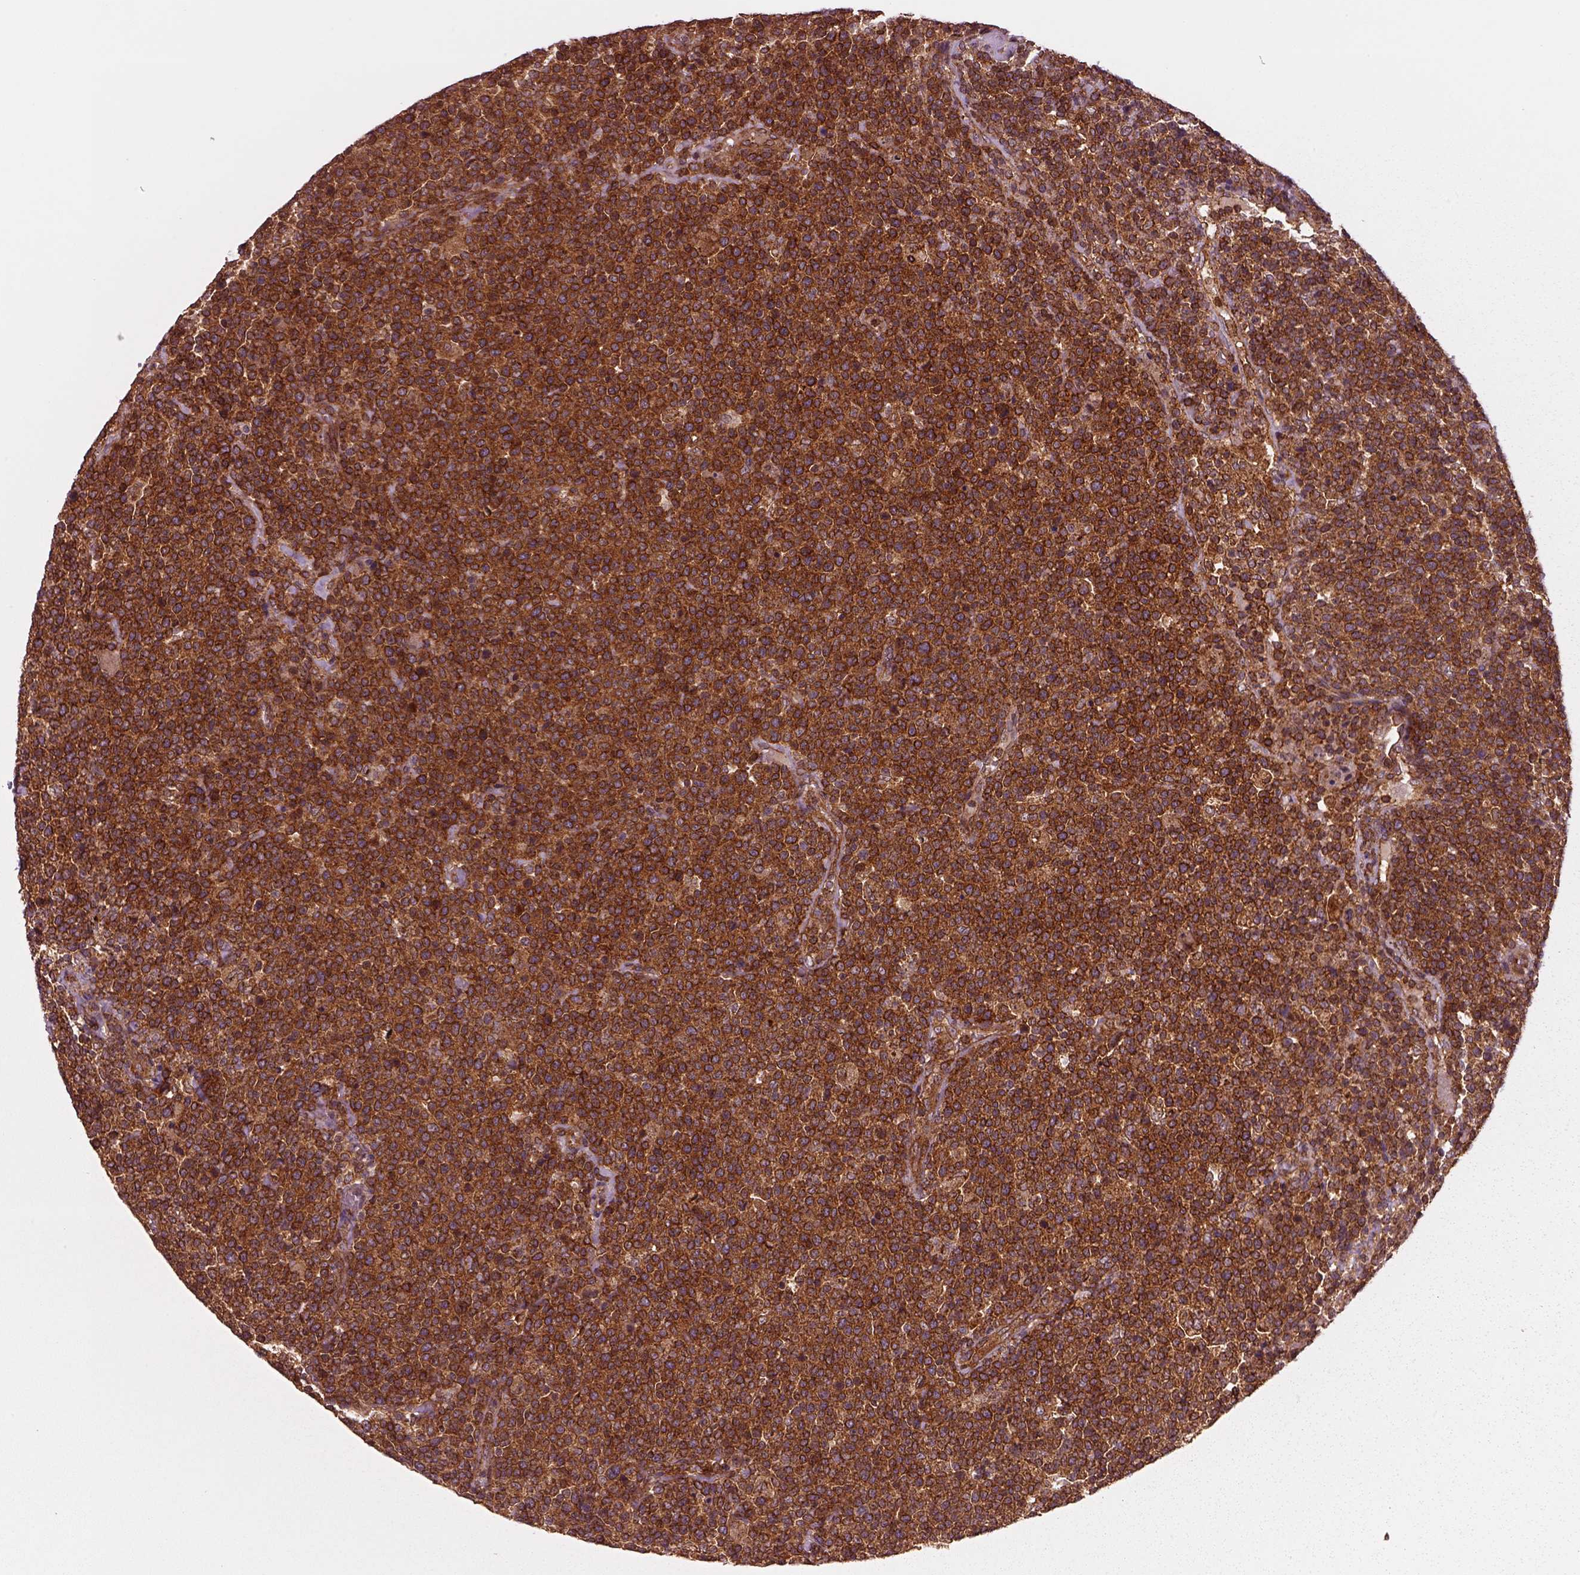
{"staining": {"intensity": "strong", "quantity": ">75%", "location": "cytoplasmic/membranous"}, "tissue": "lymphoma", "cell_type": "Tumor cells", "image_type": "cancer", "snomed": [{"axis": "morphology", "description": "Malignant lymphoma, non-Hodgkin's type, High grade"}, {"axis": "topography", "description": "Lymph node"}], "caption": "IHC (DAB) staining of high-grade malignant lymphoma, non-Hodgkin's type demonstrates strong cytoplasmic/membranous protein staining in about >75% of tumor cells. (IHC, brightfield microscopy, high magnification).", "gene": "WASHC2A", "patient": {"sex": "male", "age": 61}}